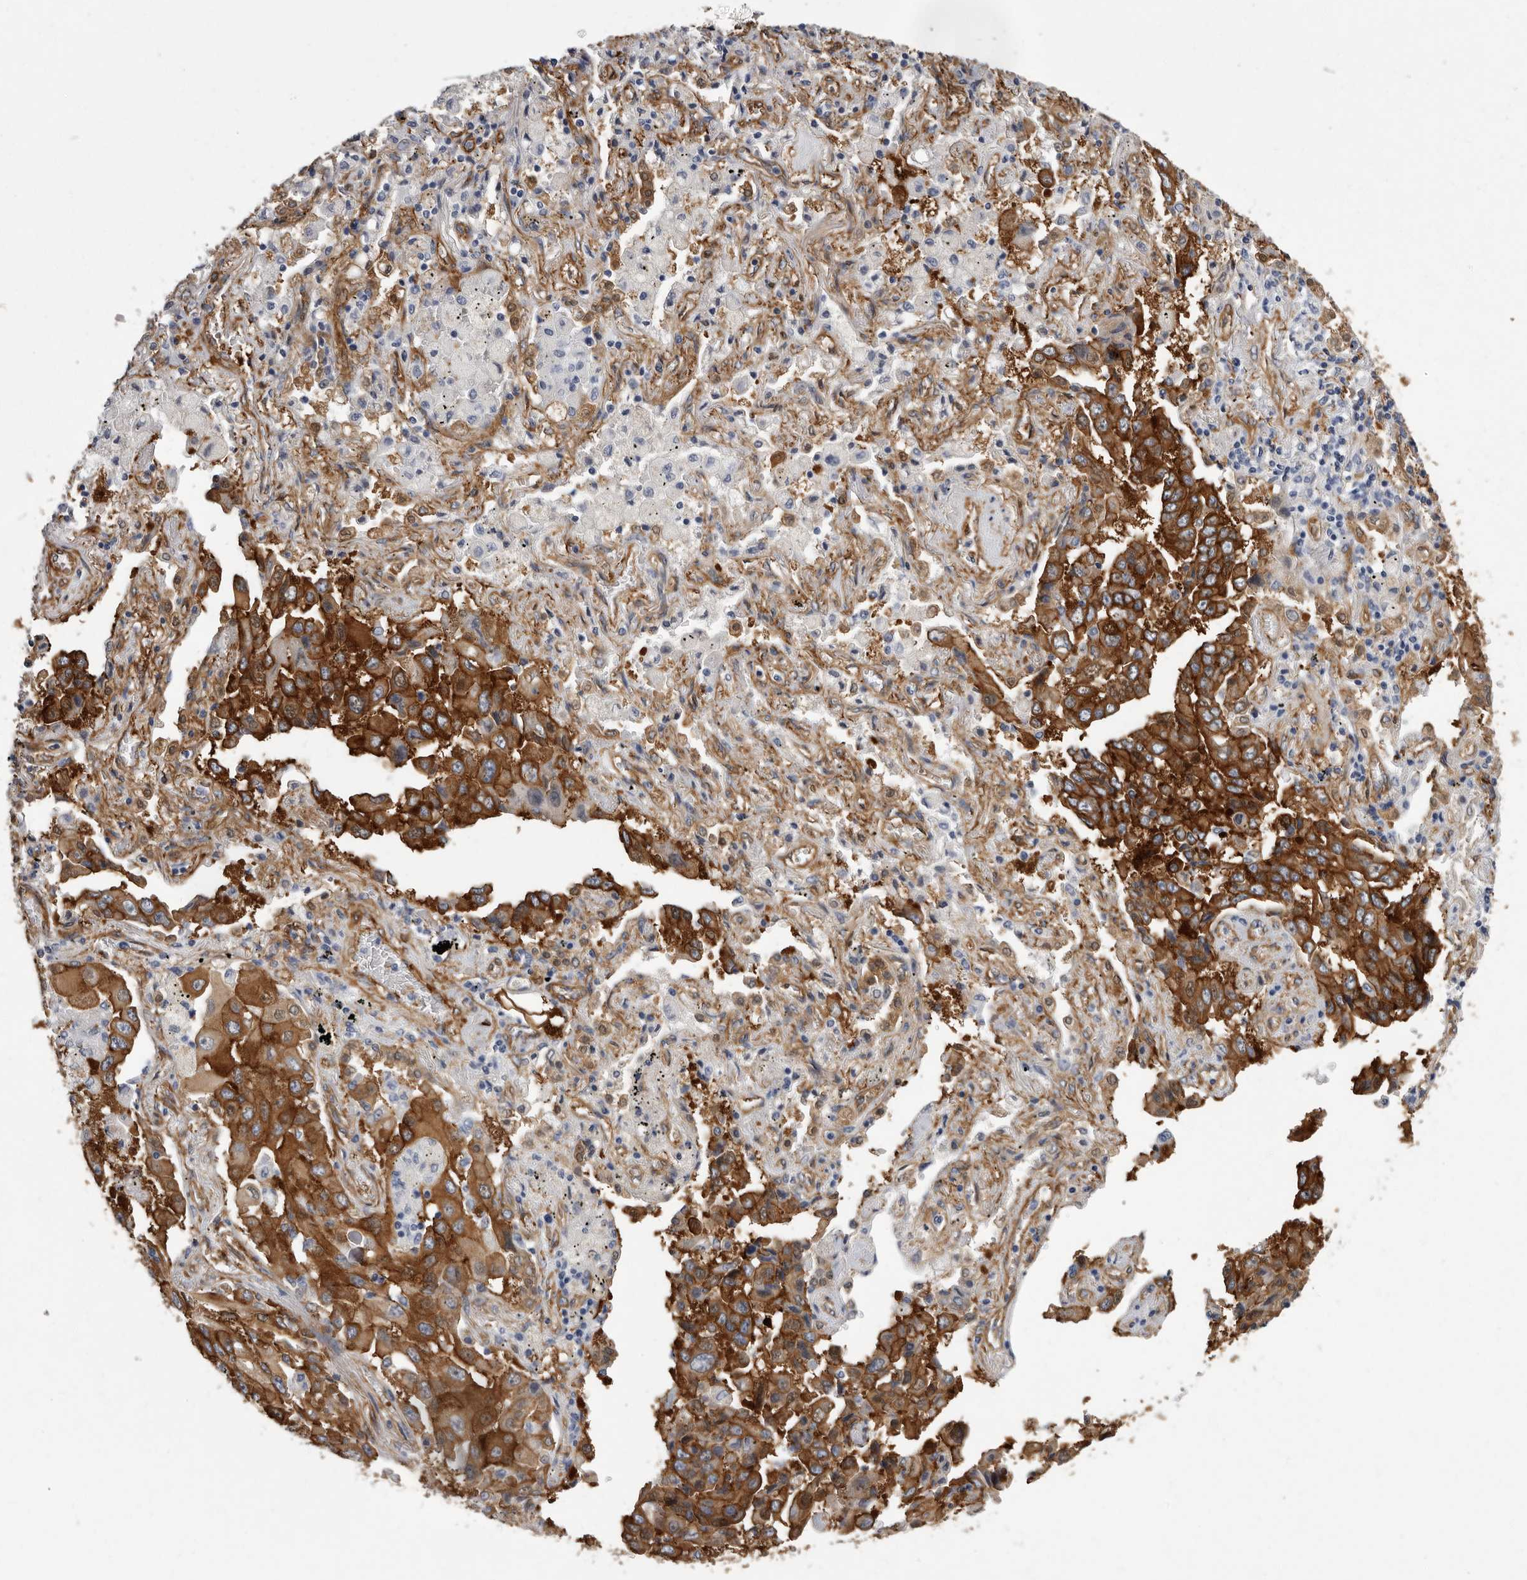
{"staining": {"intensity": "strong", "quantity": ">75%", "location": "cytoplasmic/membranous"}, "tissue": "lung cancer", "cell_type": "Tumor cells", "image_type": "cancer", "snomed": [{"axis": "morphology", "description": "Adenocarcinoma, NOS"}, {"axis": "topography", "description": "Lung"}], "caption": "Immunohistochemistry (DAB (3,3'-diaminobenzidine)) staining of adenocarcinoma (lung) exhibits strong cytoplasmic/membranous protein staining in approximately >75% of tumor cells.", "gene": "ENAH", "patient": {"sex": "female", "age": 65}}